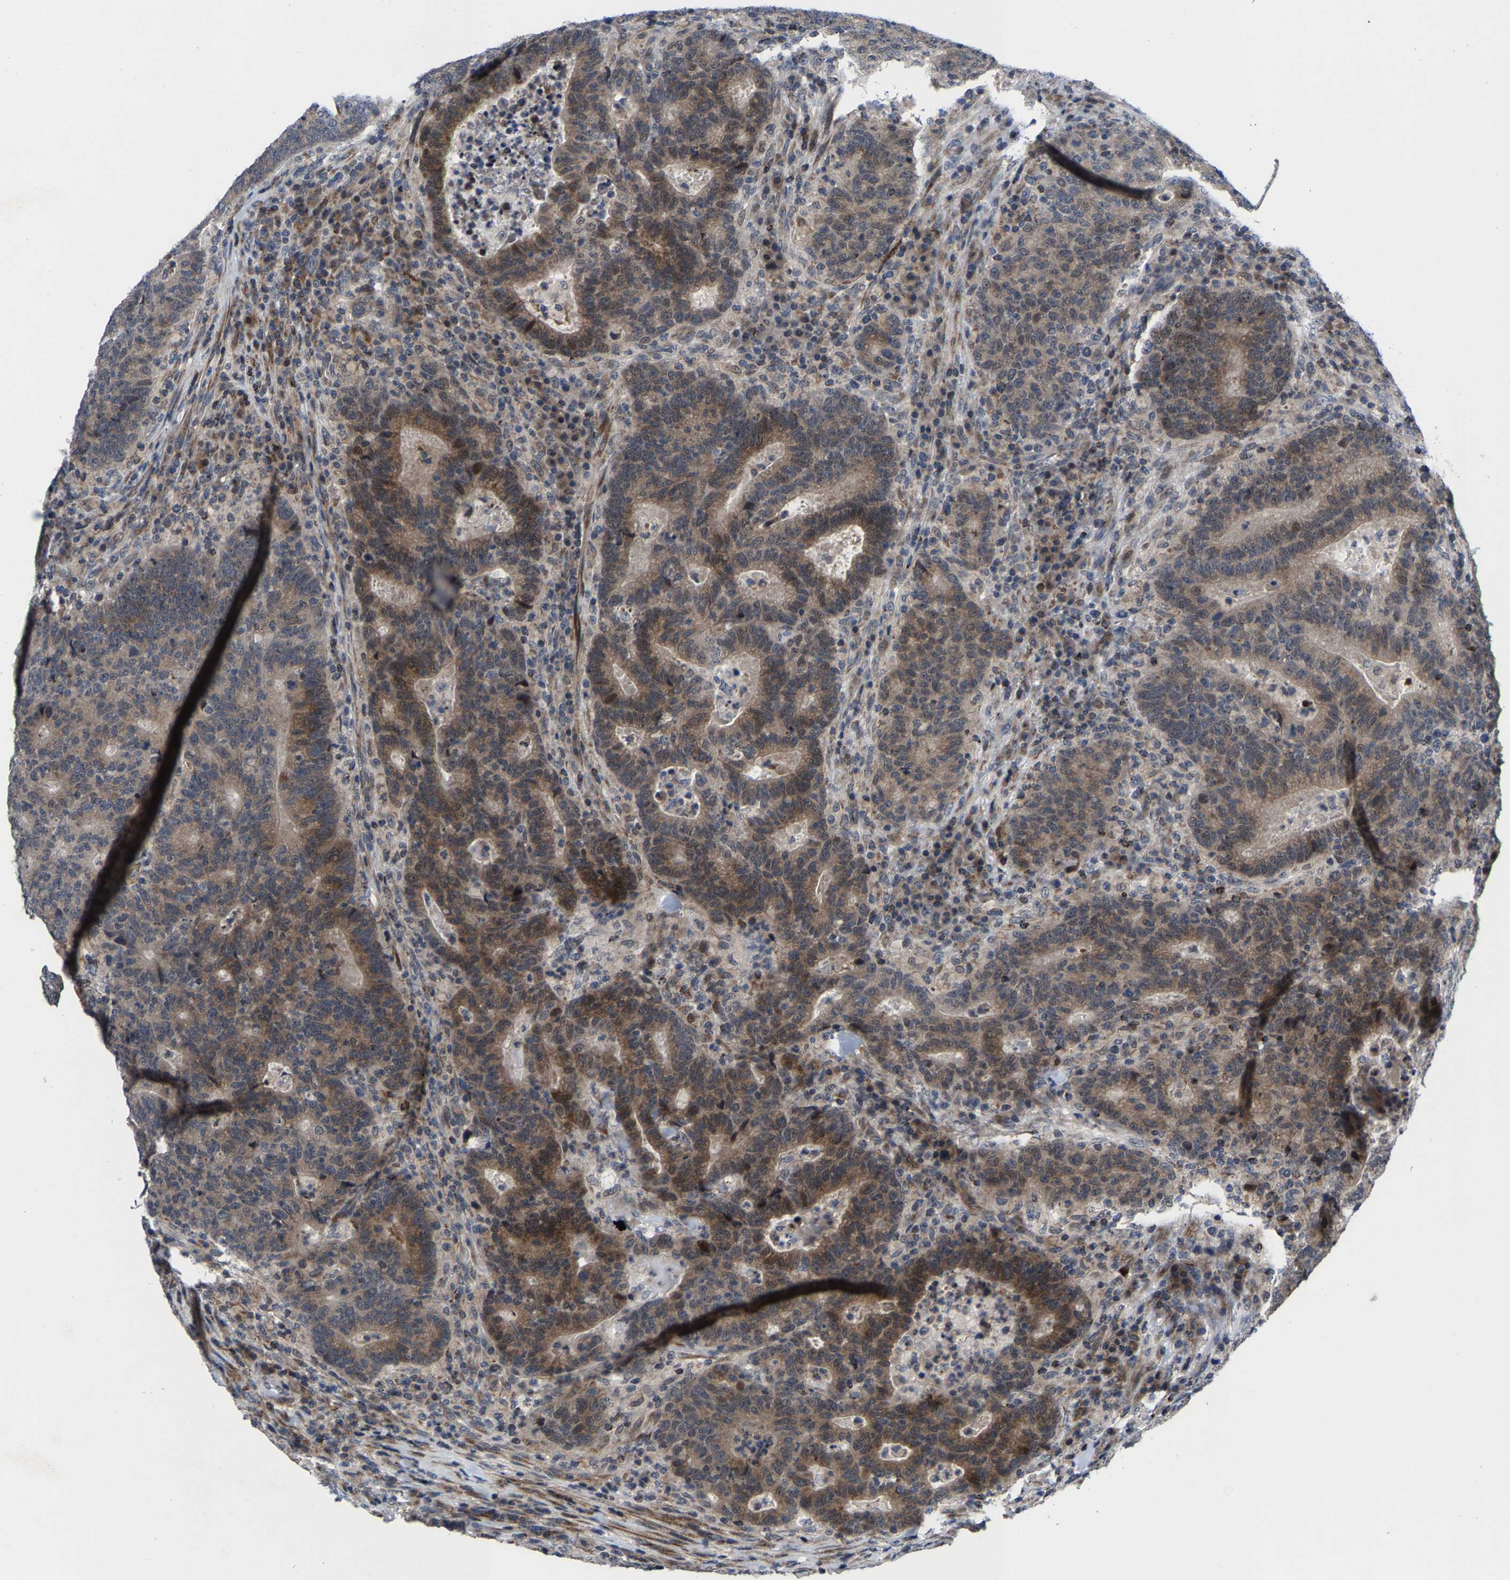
{"staining": {"intensity": "moderate", "quantity": "25%-75%", "location": "cytoplasmic/membranous"}, "tissue": "colorectal cancer", "cell_type": "Tumor cells", "image_type": "cancer", "snomed": [{"axis": "morphology", "description": "Adenocarcinoma, NOS"}, {"axis": "topography", "description": "Colon"}], "caption": "Protein expression analysis of adenocarcinoma (colorectal) displays moderate cytoplasmic/membranous positivity in approximately 25%-75% of tumor cells.", "gene": "TDRKH", "patient": {"sex": "female", "age": 75}}